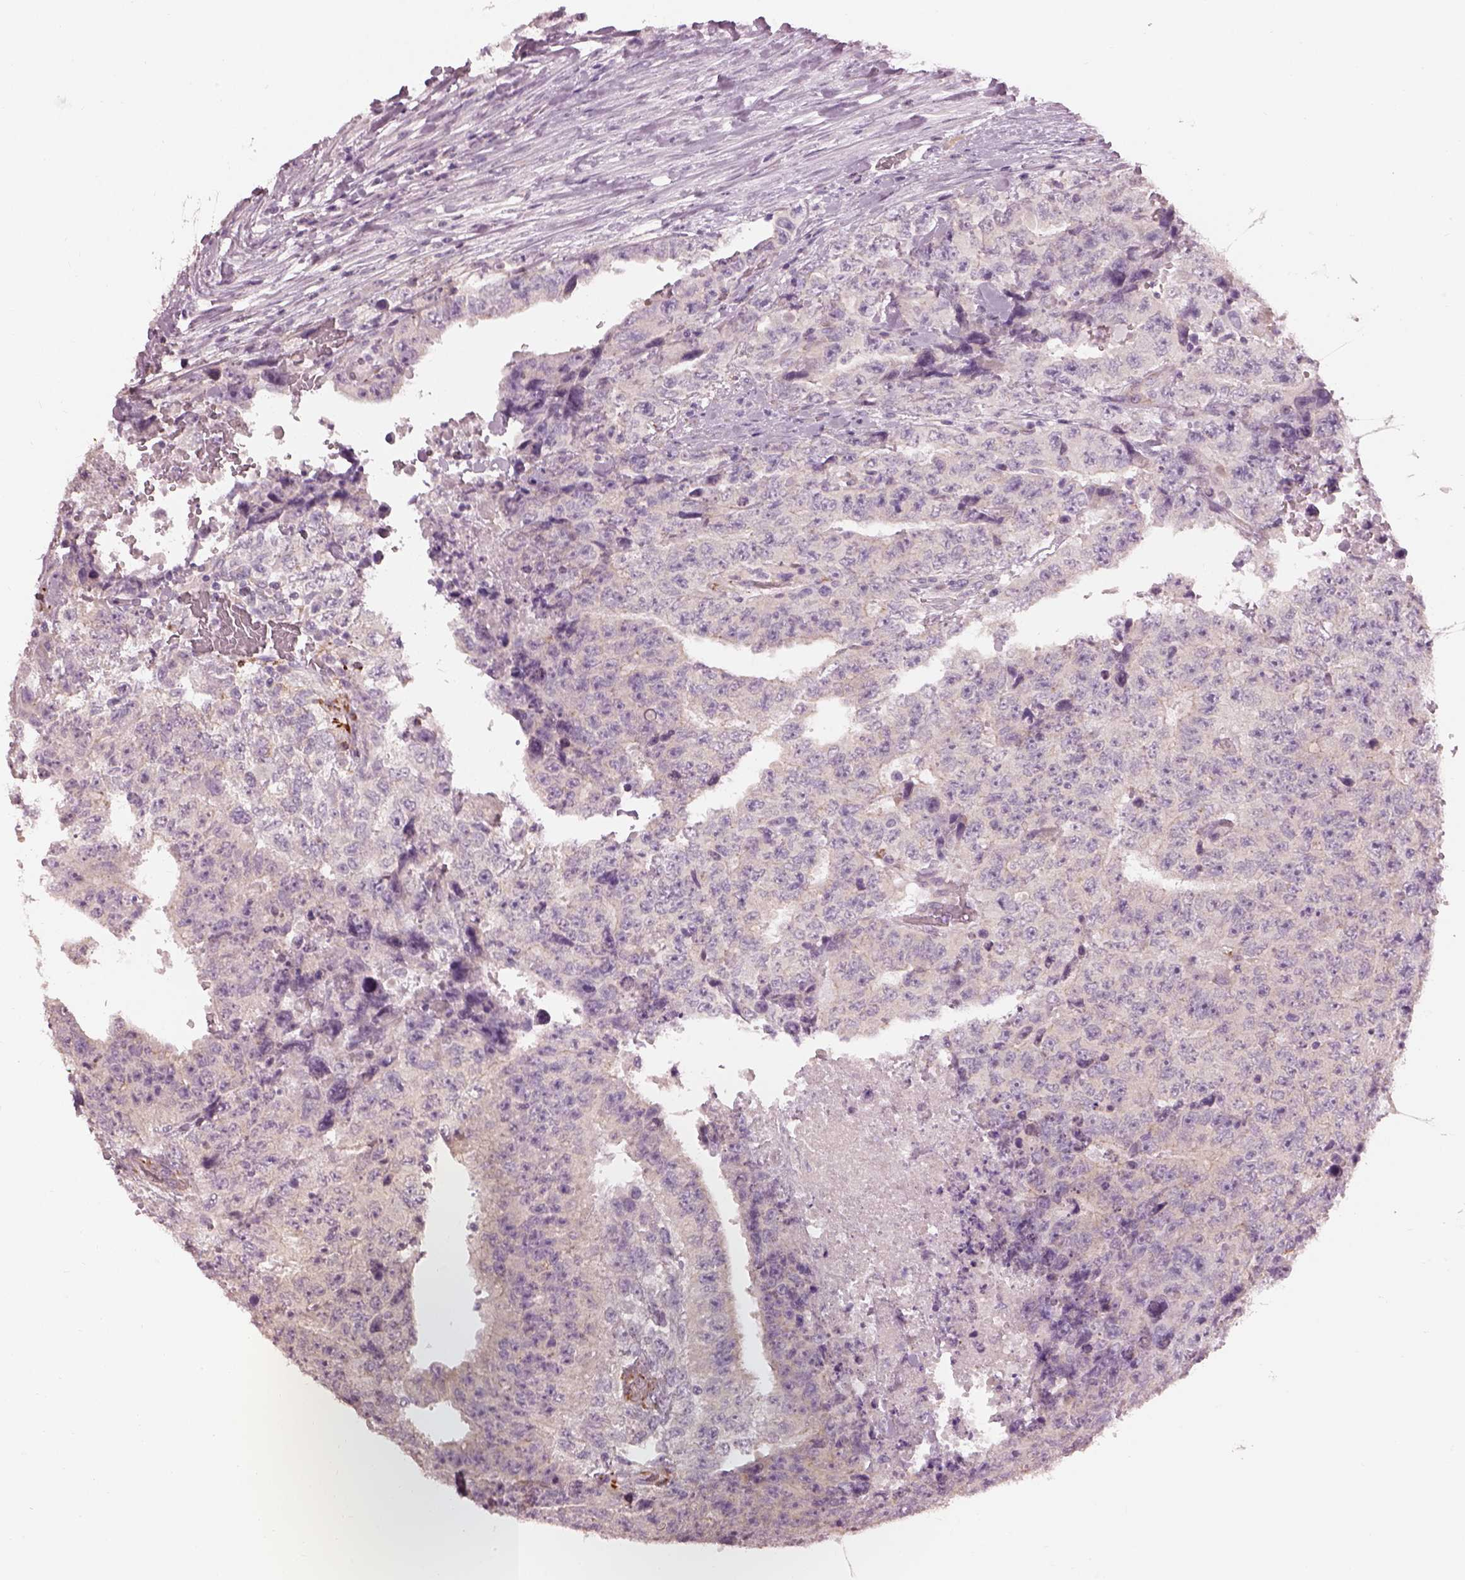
{"staining": {"intensity": "negative", "quantity": "none", "location": "none"}, "tissue": "testis cancer", "cell_type": "Tumor cells", "image_type": "cancer", "snomed": [{"axis": "morphology", "description": "Carcinoma, Embryonal, NOS"}, {"axis": "topography", "description": "Testis"}], "caption": "Immunohistochemical staining of embryonal carcinoma (testis) demonstrates no significant staining in tumor cells.", "gene": "PRKCZ", "patient": {"sex": "male", "age": 24}}